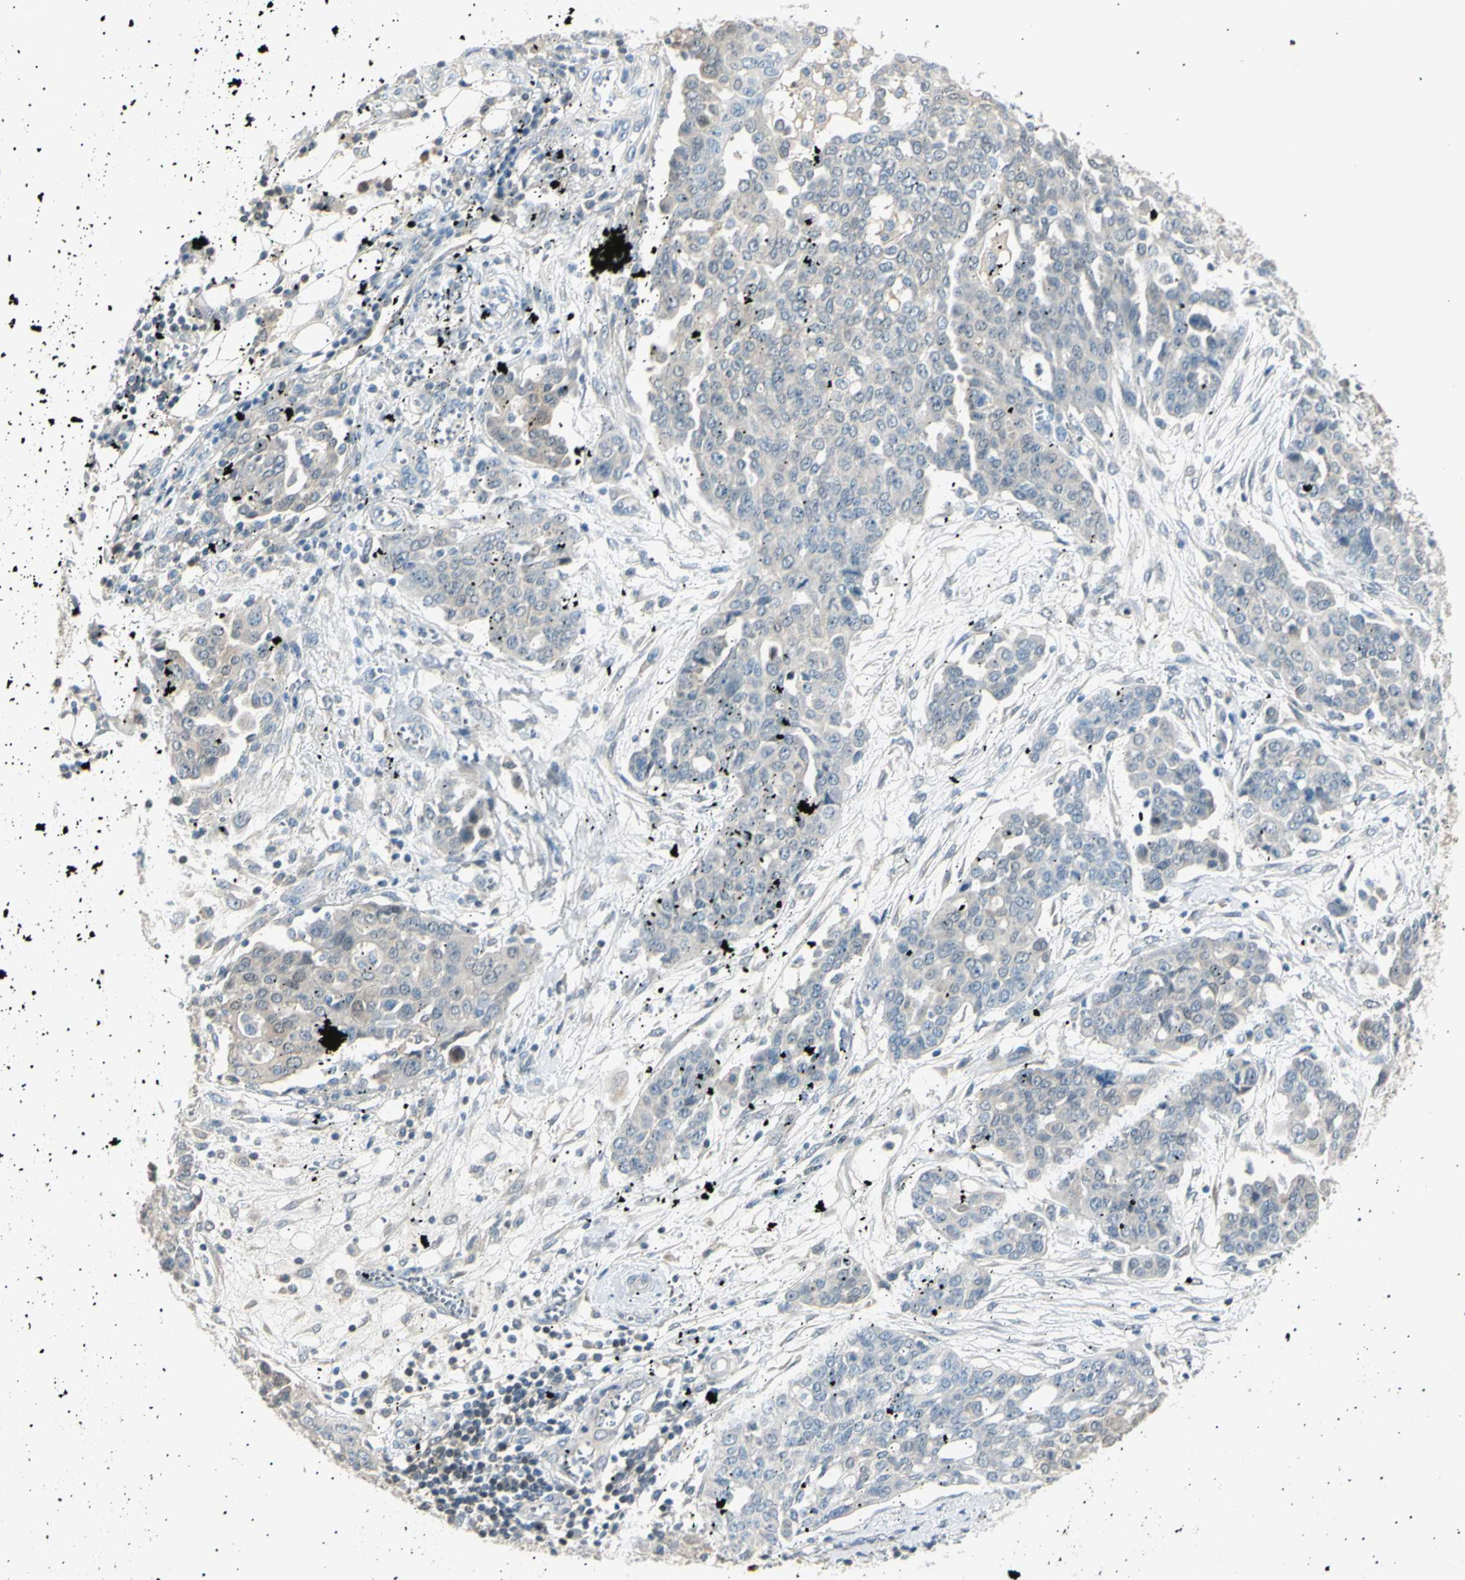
{"staining": {"intensity": "weak", "quantity": "25%-75%", "location": "cytoplasmic/membranous"}, "tissue": "ovarian cancer", "cell_type": "Tumor cells", "image_type": "cancer", "snomed": [{"axis": "morphology", "description": "Cystadenocarcinoma, serous, NOS"}, {"axis": "topography", "description": "Soft tissue"}, {"axis": "topography", "description": "Ovary"}], "caption": "IHC image of human serous cystadenocarcinoma (ovarian) stained for a protein (brown), which displays low levels of weak cytoplasmic/membranous positivity in about 25%-75% of tumor cells.", "gene": "LHPP", "patient": {"sex": "female", "age": 57}}